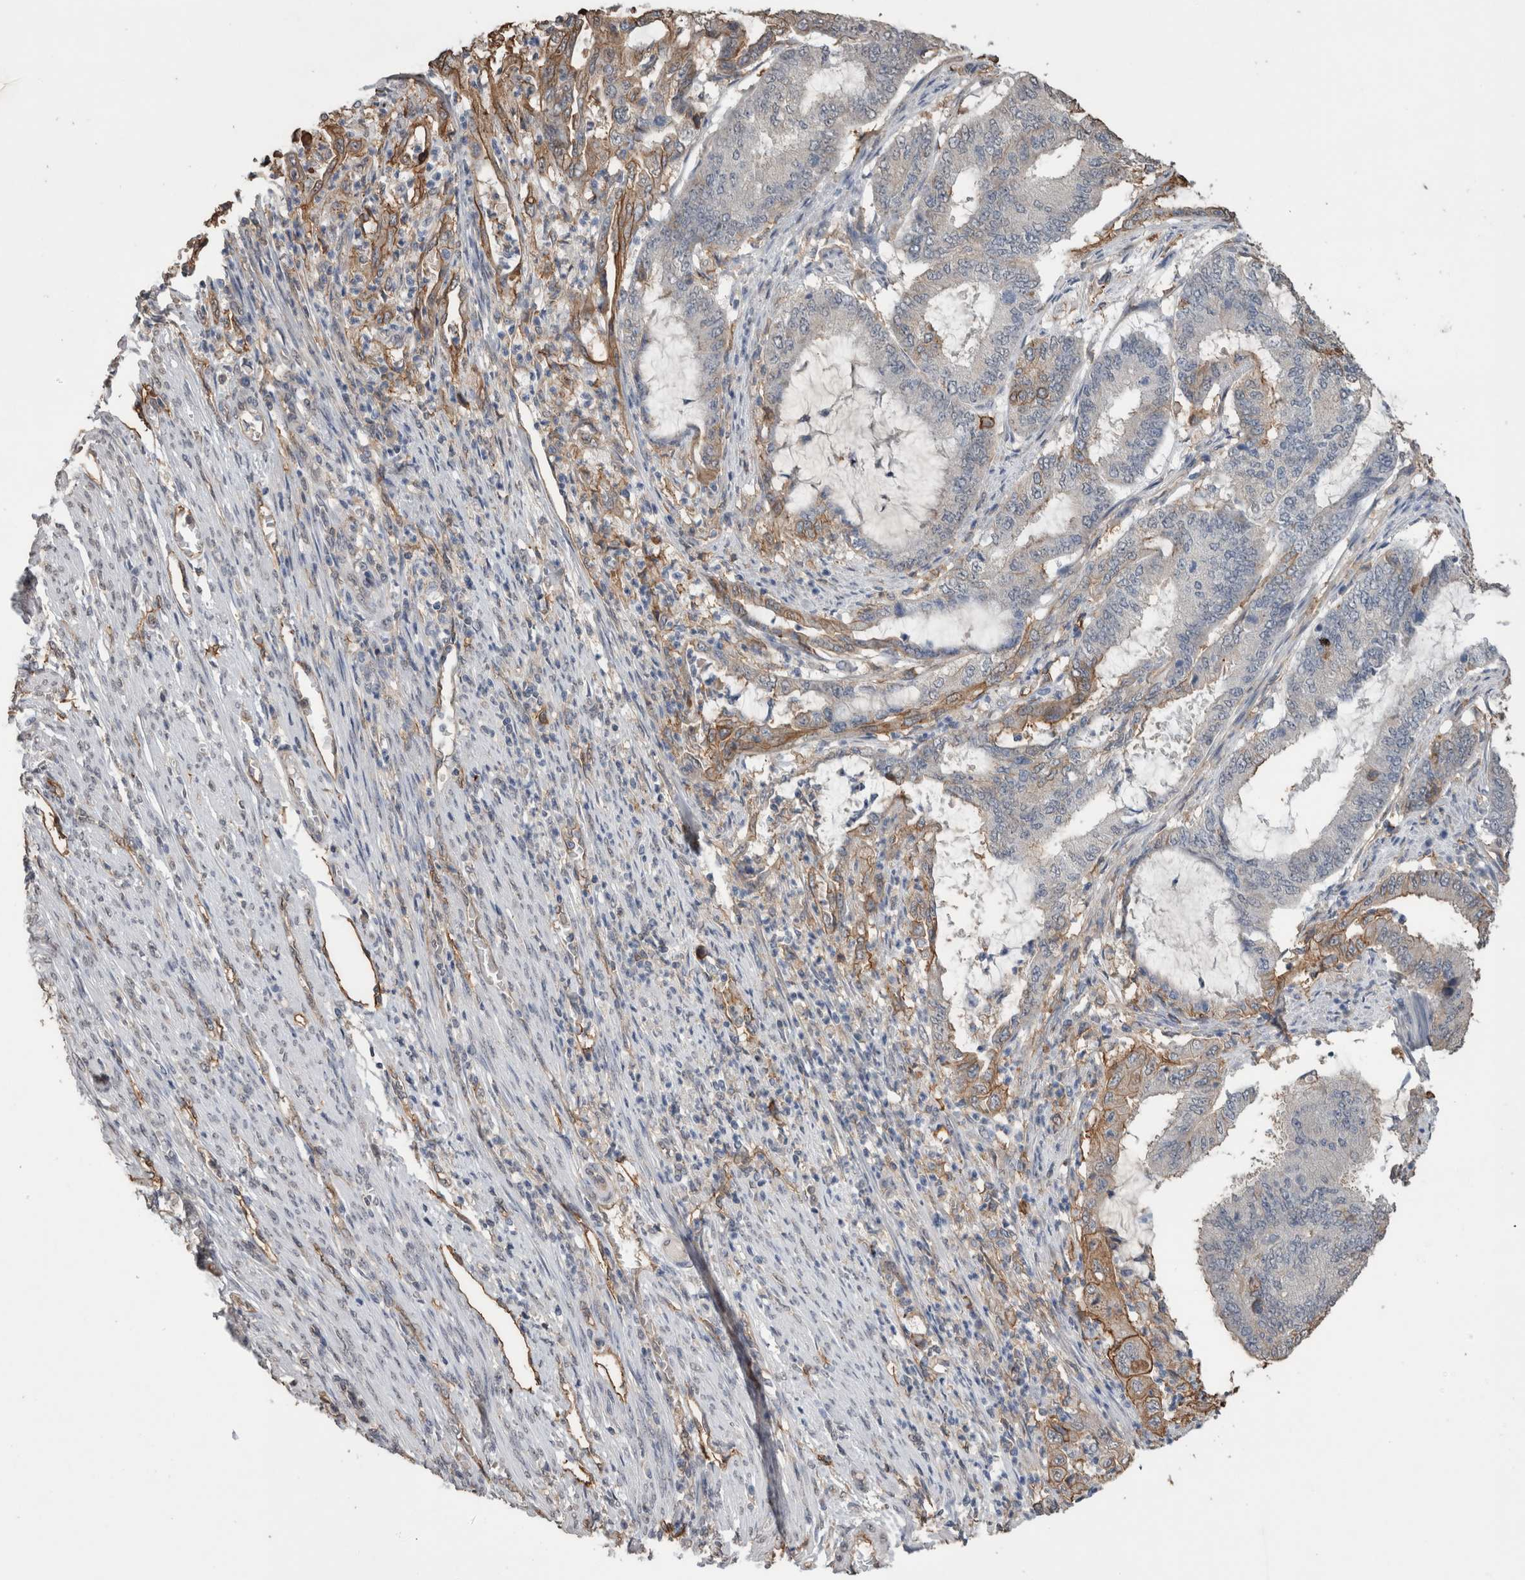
{"staining": {"intensity": "moderate", "quantity": "<25%", "location": "cytoplasmic/membranous"}, "tissue": "endometrial cancer", "cell_type": "Tumor cells", "image_type": "cancer", "snomed": [{"axis": "morphology", "description": "Adenocarcinoma, NOS"}, {"axis": "topography", "description": "Endometrium"}], "caption": "Immunohistochemical staining of human endometrial cancer displays low levels of moderate cytoplasmic/membranous staining in about <25% of tumor cells.", "gene": "S100A10", "patient": {"sex": "female", "age": 51}}